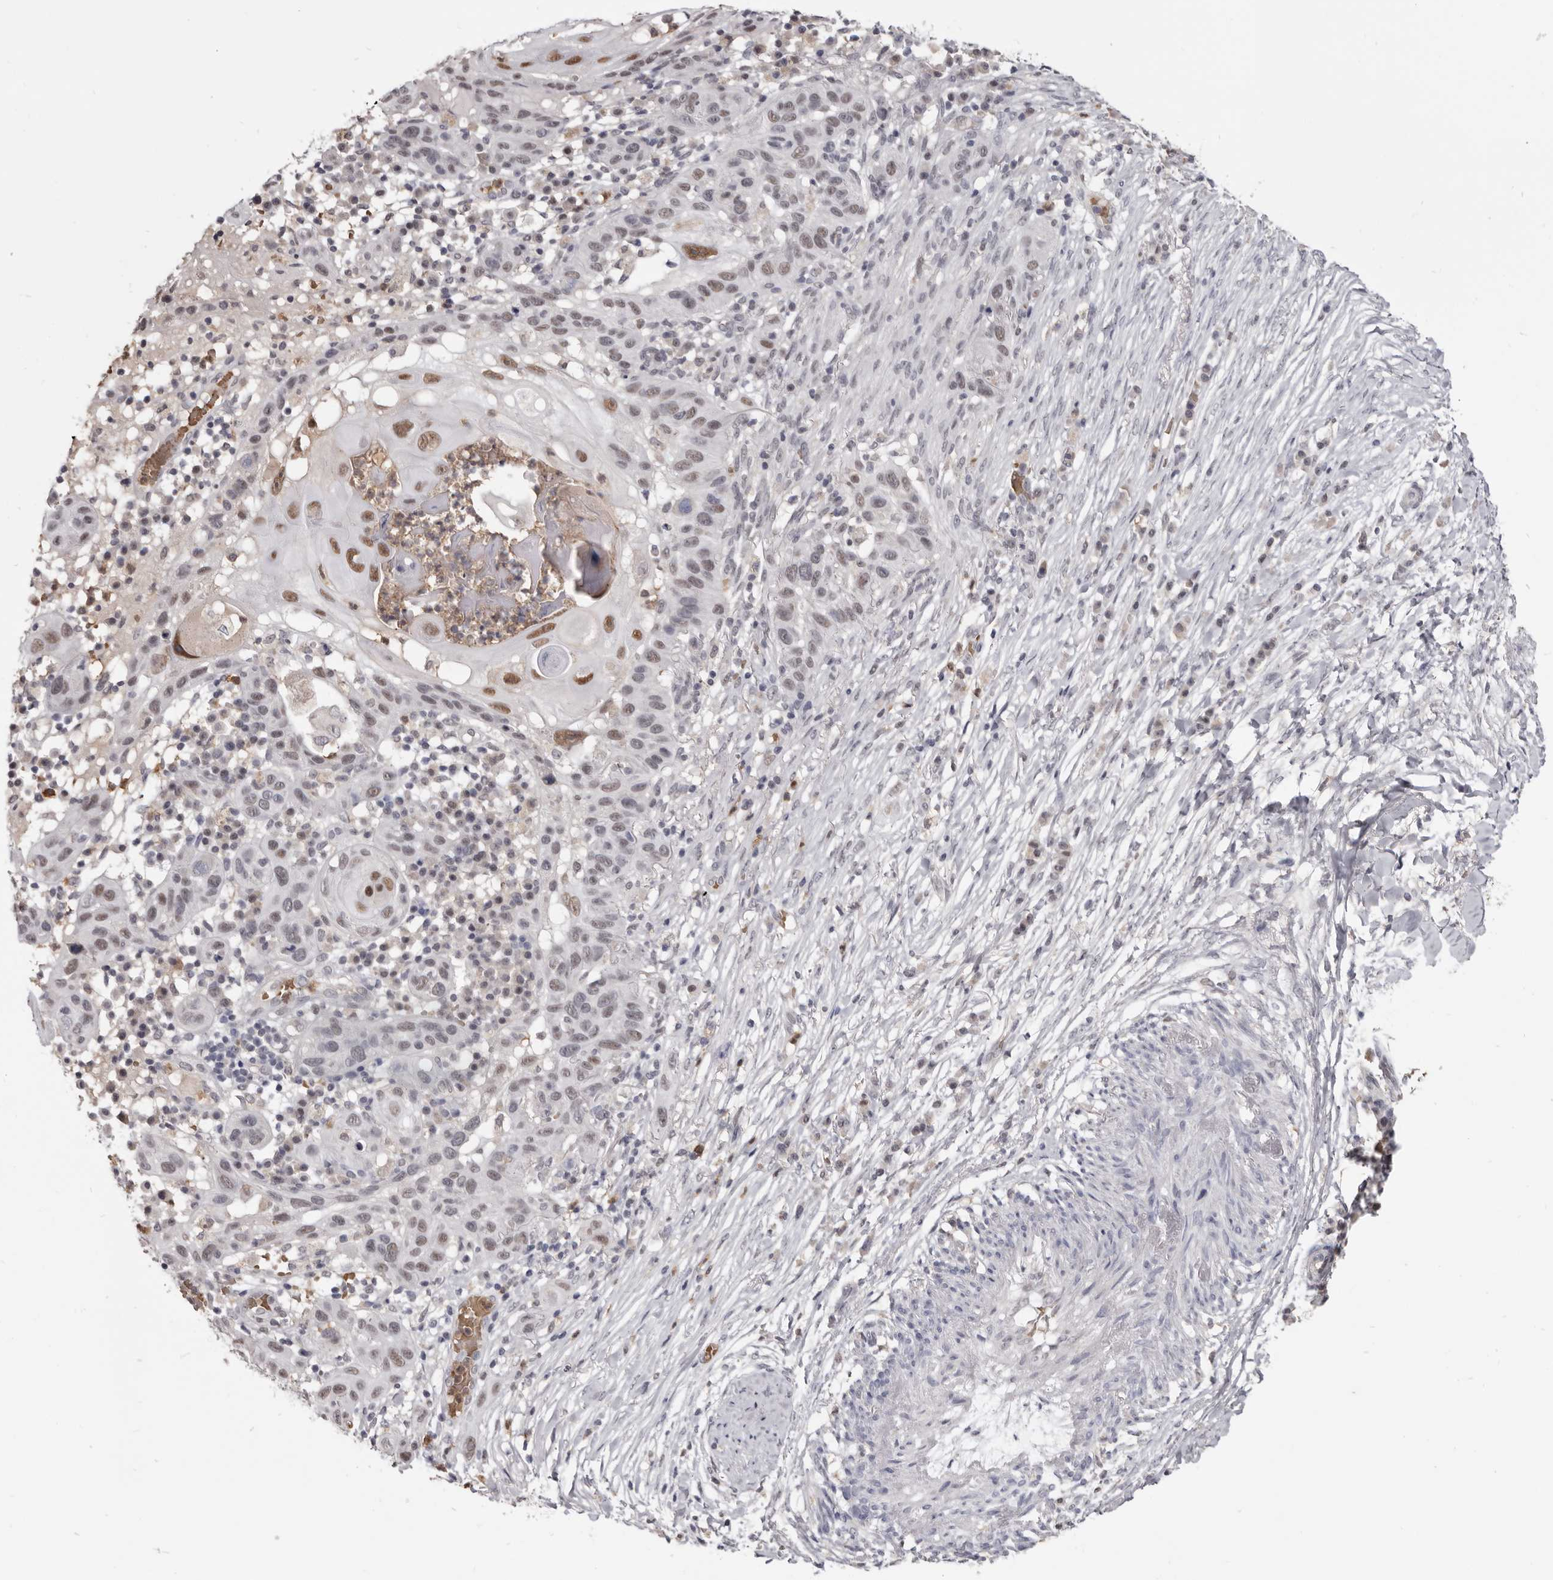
{"staining": {"intensity": "moderate", "quantity": "<25%", "location": "nuclear"}, "tissue": "skin cancer", "cell_type": "Tumor cells", "image_type": "cancer", "snomed": [{"axis": "morphology", "description": "Normal tissue, NOS"}, {"axis": "morphology", "description": "Squamous cell carcinoma, NOS"}, {"axis": "topography", "description": "Skin"}], "caption": "Brown immunohistochemical staining in human skin cancer reveals moderate nuclear positivity in approximately <25% of tumor cells.", "gene": "CGN", "patient": {"sex": "female", "age": 96}}